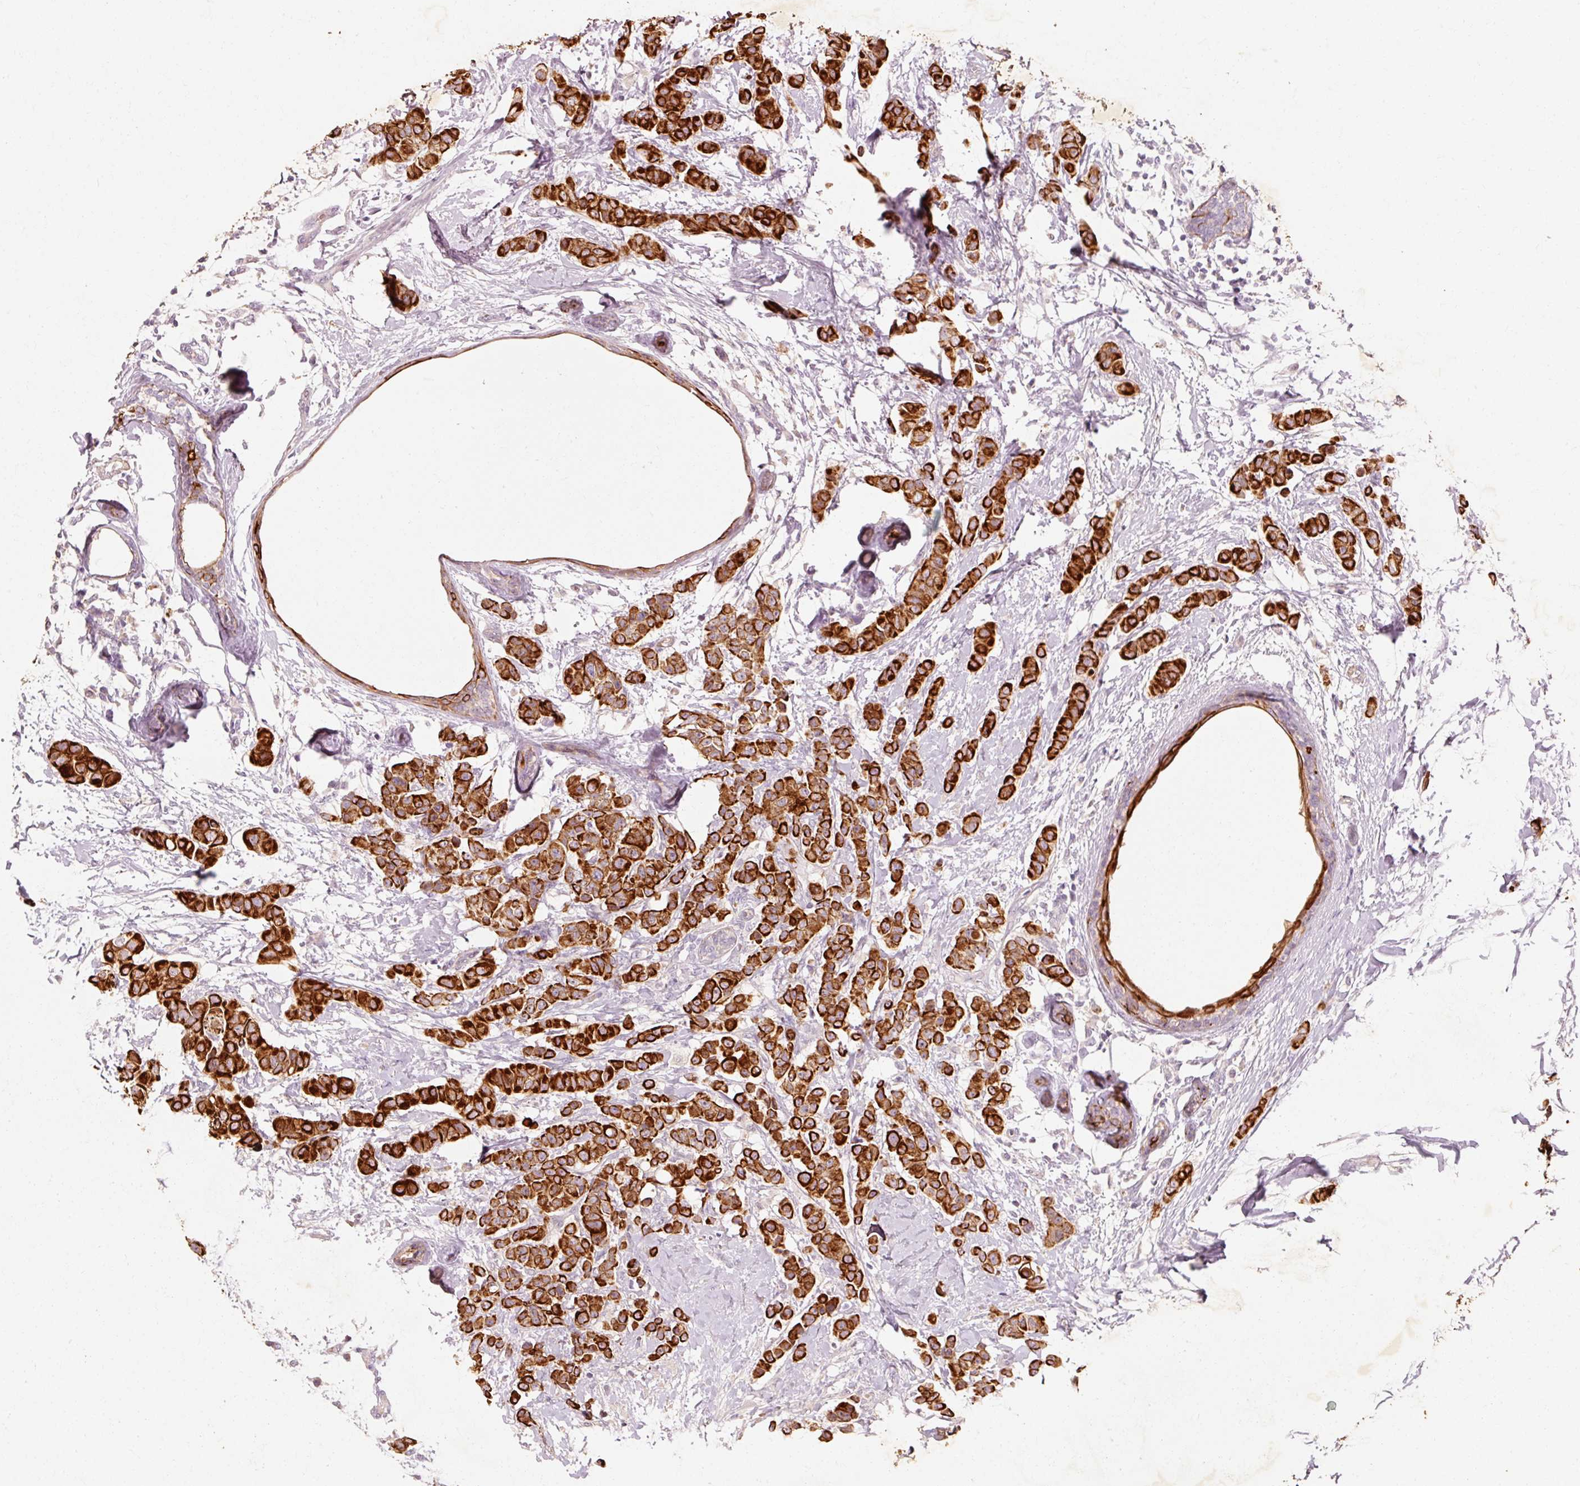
{"staining": {"intensity": "strong", "quantity": ">75%", "location": "cytoplasmic/membranous"}, "tissue": "breast cancer", "cell_type": "Tumor cells", "image_type": "cancer", "snomed": [{"axis": "morphology", "description": "Duct carcinoma"}, {"axis": "topography", "description": "Breast"}], "caption": "This histopathology image exhibits immunohistochemistry (IHC) staining of breast infiltrating ductal carcinoma, with high strong cytoplasmic/membranous expression in about >75% of tumor cells.", "gene": "TRIM73", "patient": {"sex": "female", "age": 40}}